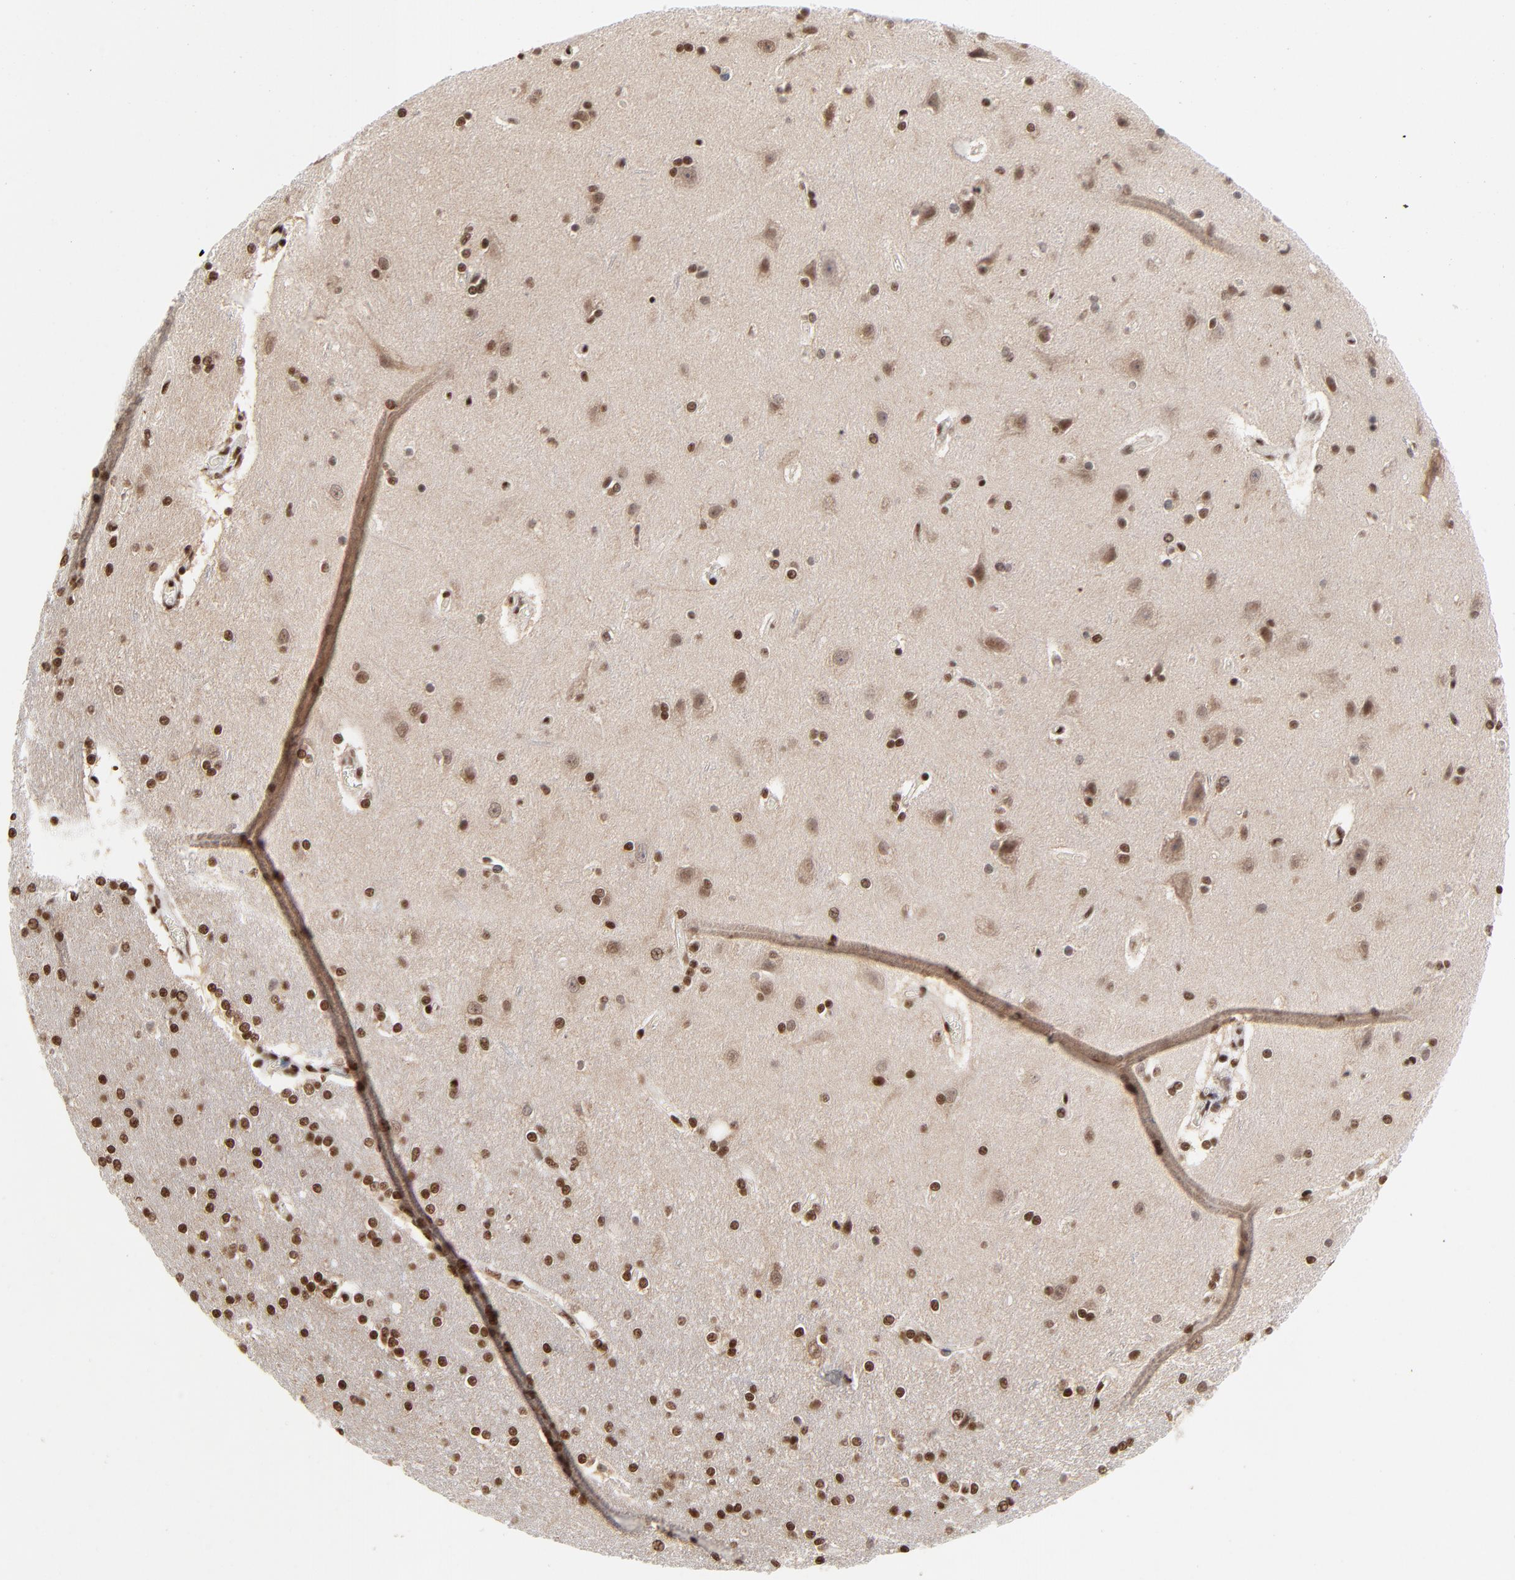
{"staining": {"intensity": "weak", "quantity": "<25%", "location": "nuclear"}, "tissue": "cerebral cortex", "cell_type": "Endothelial cells", "image_type": "normal", "snomed": [{"axis": "morphology", "description": "Normal tissue, NOS"}, {"axis": "topography", "description": "Cerebral cortex"}], "caption": "The immunohistochemistry micrograph has no significant staining in endothelial cells of cerebral cortex. Brightfield microscopy of immunohistochemistry stained with DAB (brown) and hematoxylin (blue), captured at high magnification.", "gene": "CREB1", "patient": {"sex": "female", "age": 54}}